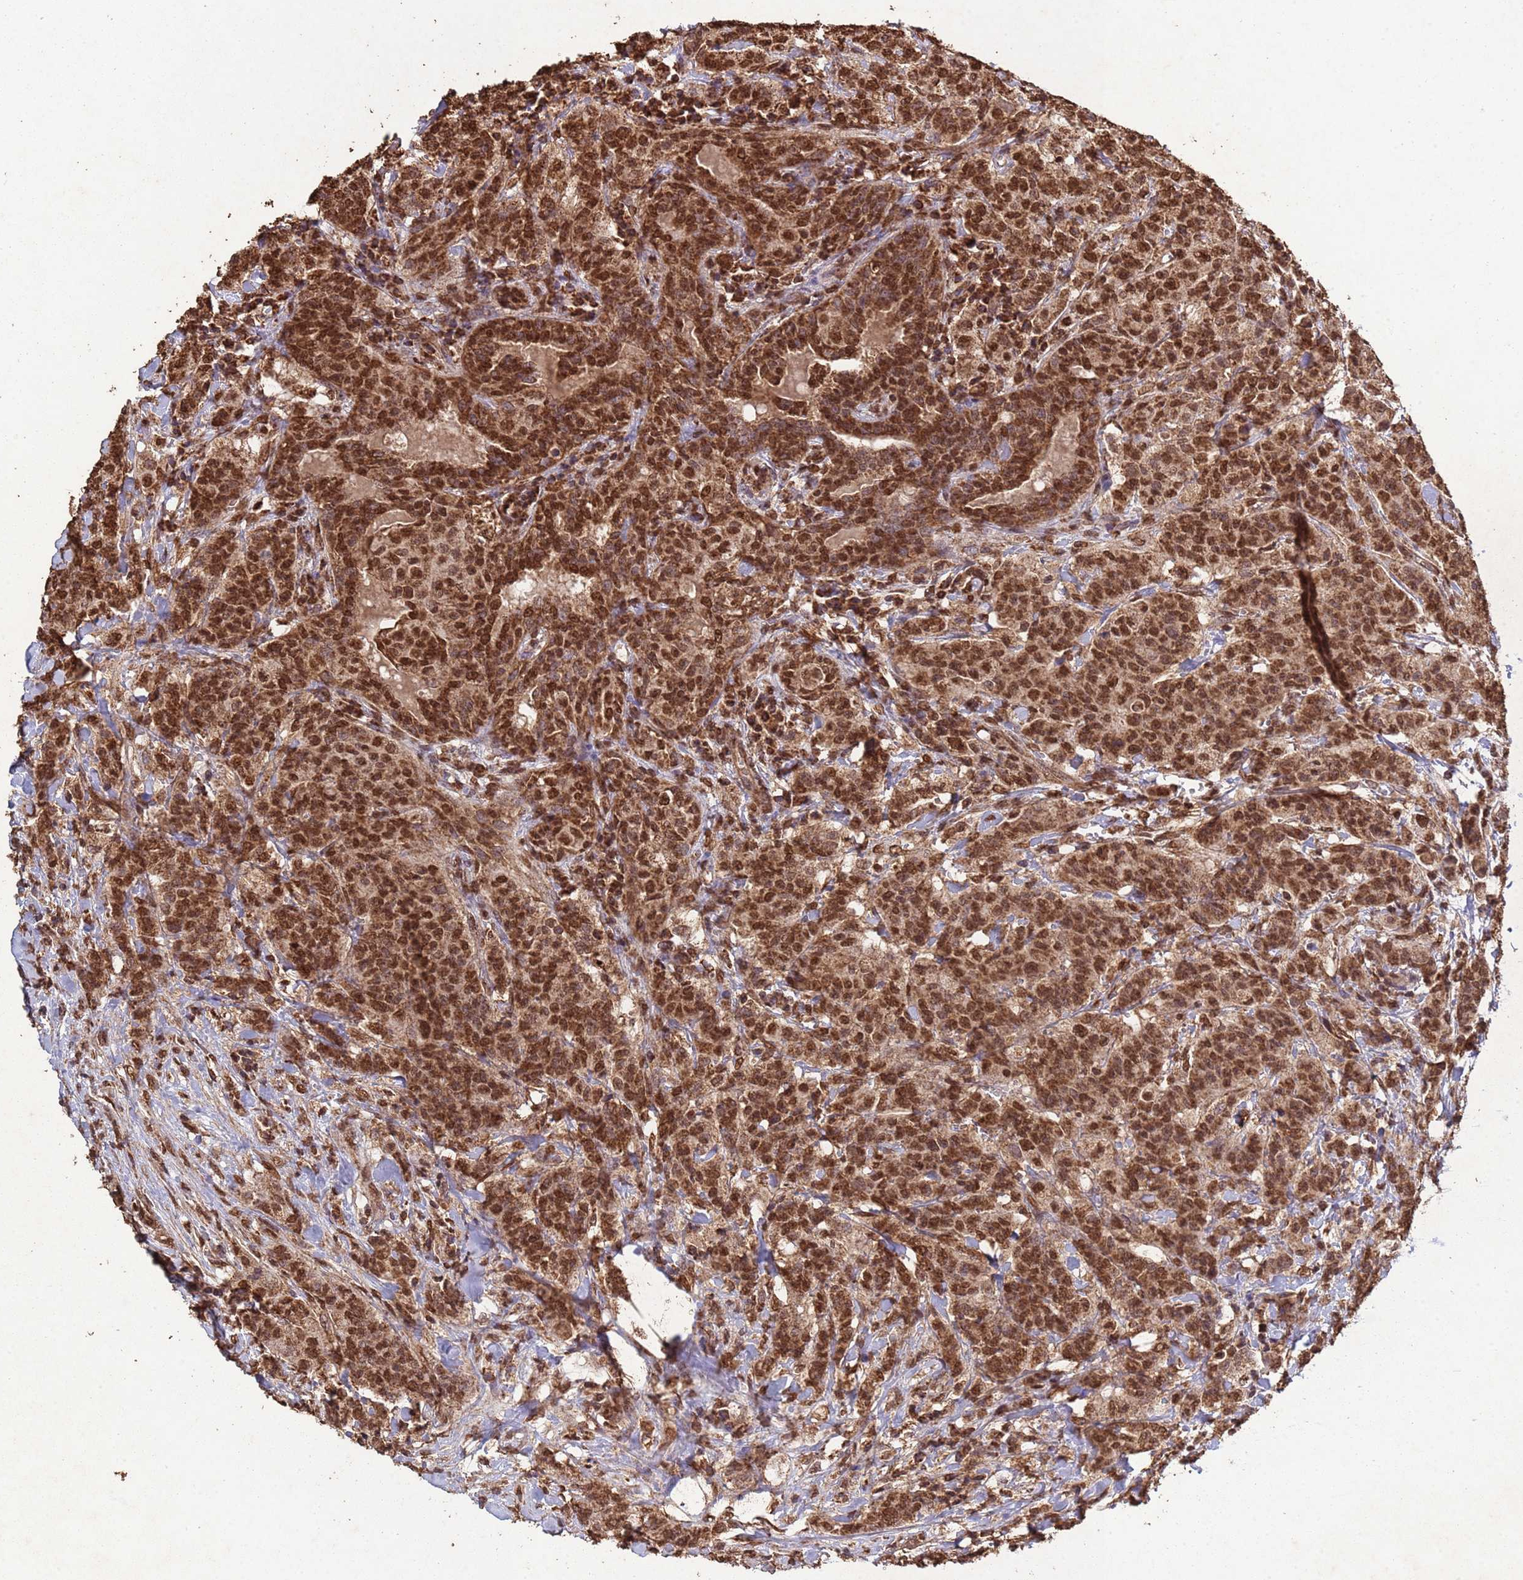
{"staining": {"intensity": "strong", "quantity": ">75%", "location": "cytoplasmic/membranous,nuclear"}, "tissue": "breast cancer", "cell_type": "Tumor cells", "image_type": "cancer", "snomed": [{"axis": "morphology", "description": "Duct carcinoma"}, {"axis": "topography", "description": "Breast"}], "caption": "Immunohistochemistry of intraductal carcinoma (breast) exhibits high levels of strong cytoplasmic/membranous and nuclear staining in approximately >75% of tumor cells.", "gene": "HDAC10", "patient": {"sex": "female", "age": 40}}